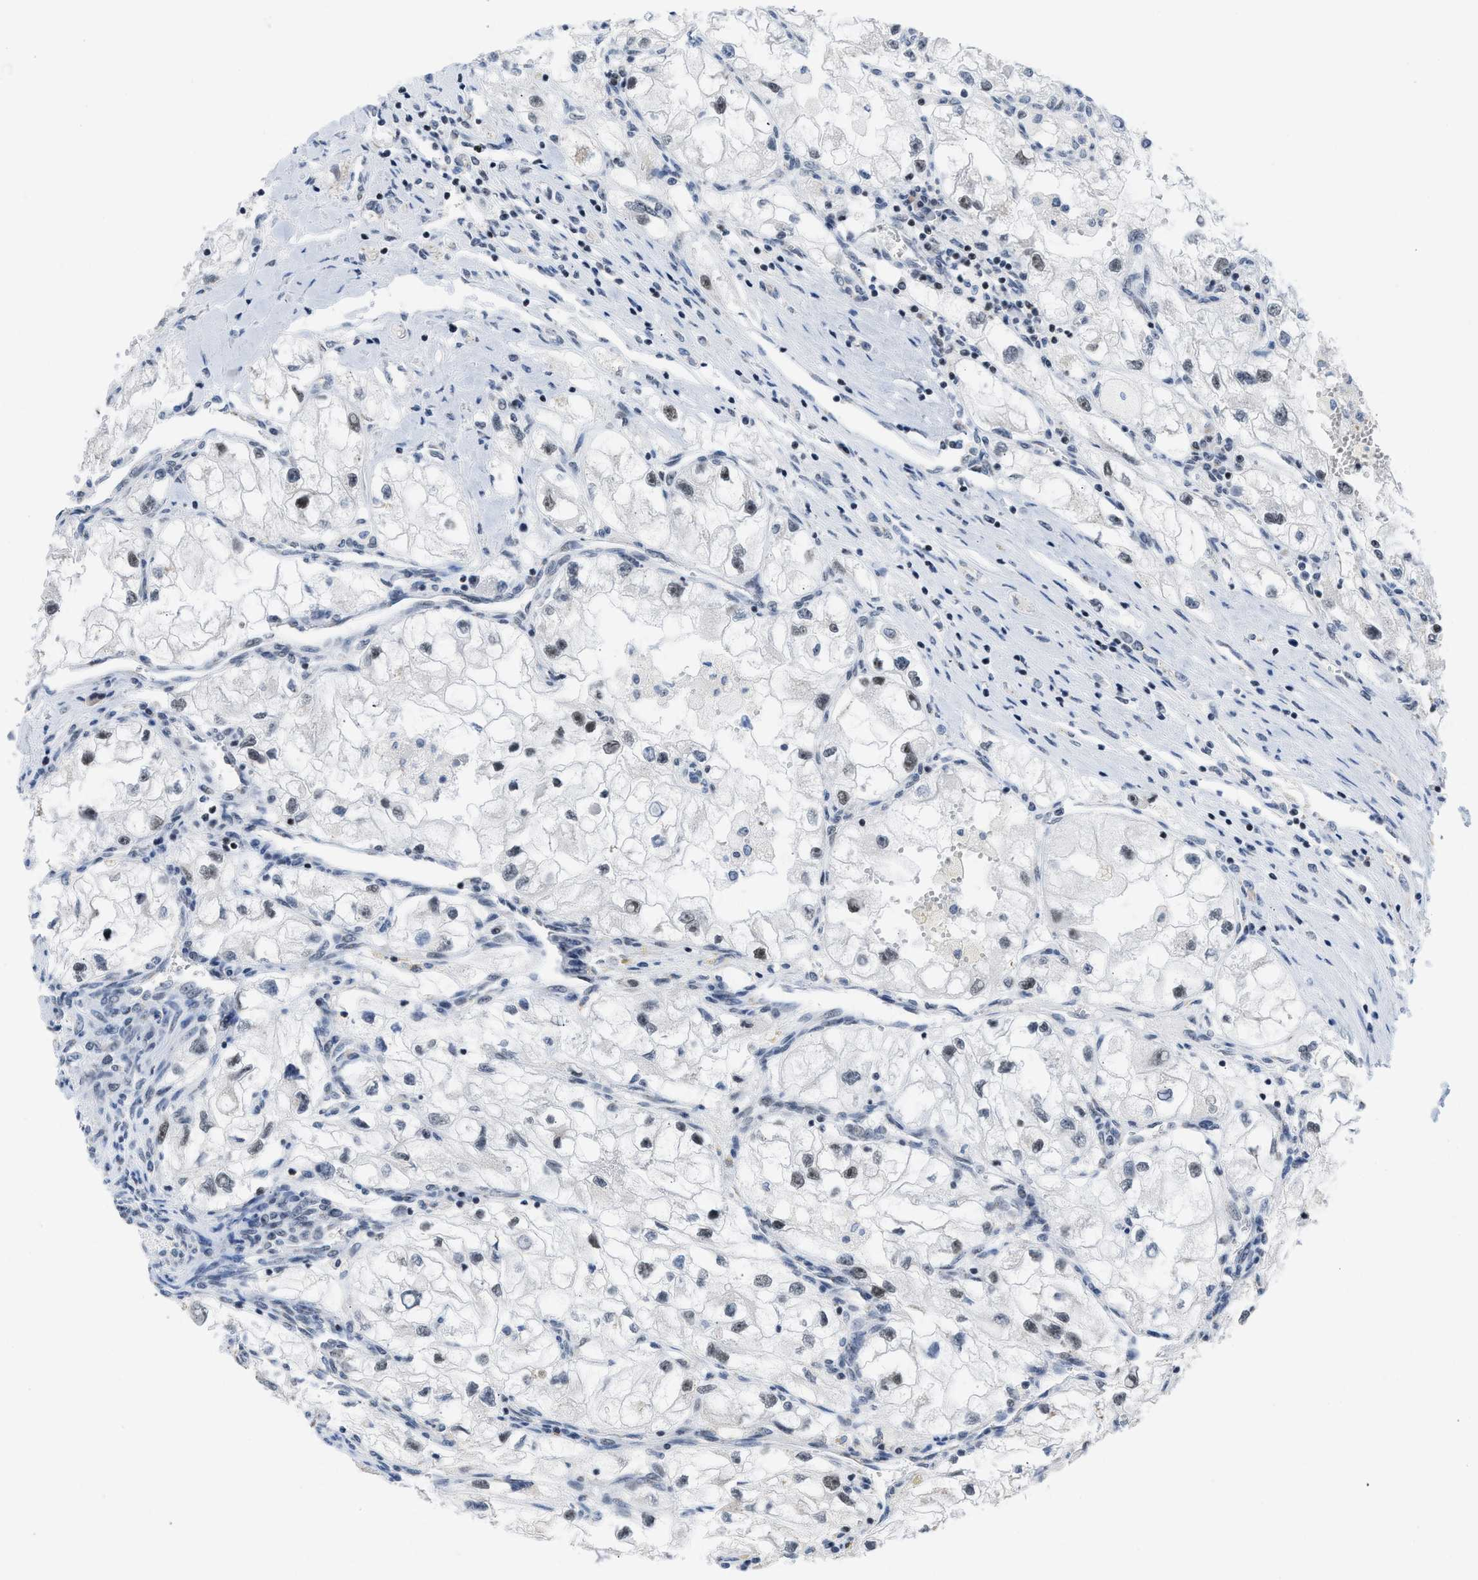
{"staining": {"intensity": "weak", "quantity": "25%-75%", "location": "nuclear"}, "tissue": "renal cancer", "cell_type": "Tumor cells", "image_type": "cancer", "snomed": [{"axis": "morphology", "description": "Adenocarcinoma, NOS"}, {"axis": "topography", "description": "Kidney"}], "caption": "Renal cancer (adenocarcinoma) stained with a protein marker demonstrates weak staining in tumor cells.", "gene": "TERF2IP", "patient": {"sex": "female", "age": 70}}